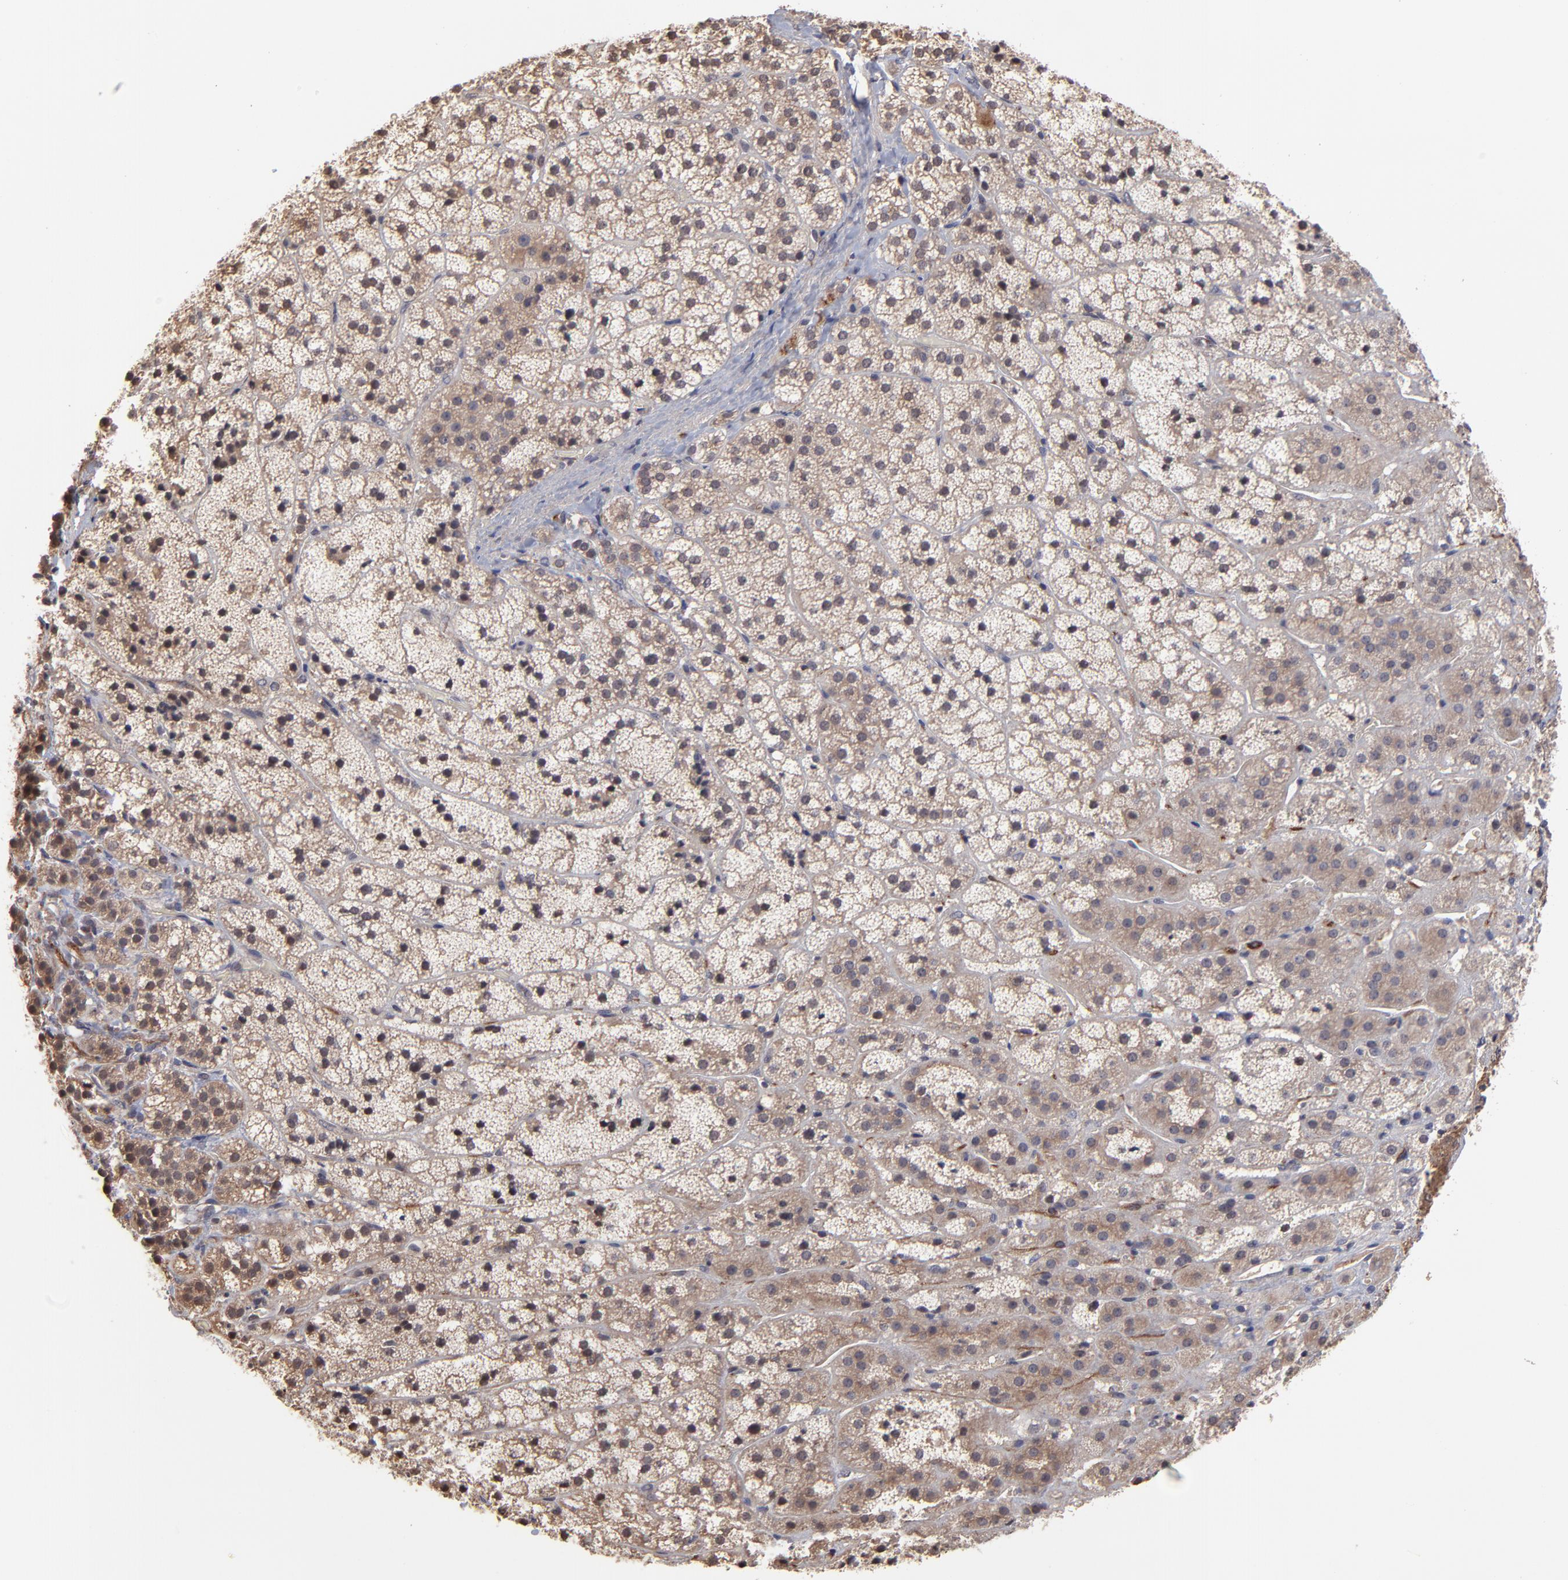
{"staining": {"intensity": "moderate", "quantity": ">75%", "location": "cytoplasmic/membranous"}, "tissue": "adrenal gland", "cell_type": "Glandular cells", "image_type": "normal", "snomed": [{"axis": "morphology", "description": "Normal tissue, NOS"}, {"axis": "topography", "description": "Adrenal gland"}], "caption": "Protein expression analysis of benign adrenal gland displays moderate cytoplasmic/membranous positivity in about >75% of glandular cells. The staining is performed using DAB (3,3'-diaminobenzidine) brown chromogen to label protein expression. The nuclei are counter-stained blue using hematoxylin.", "gene": "CHL1", "patient": {"sex": "female", "age": 44}}